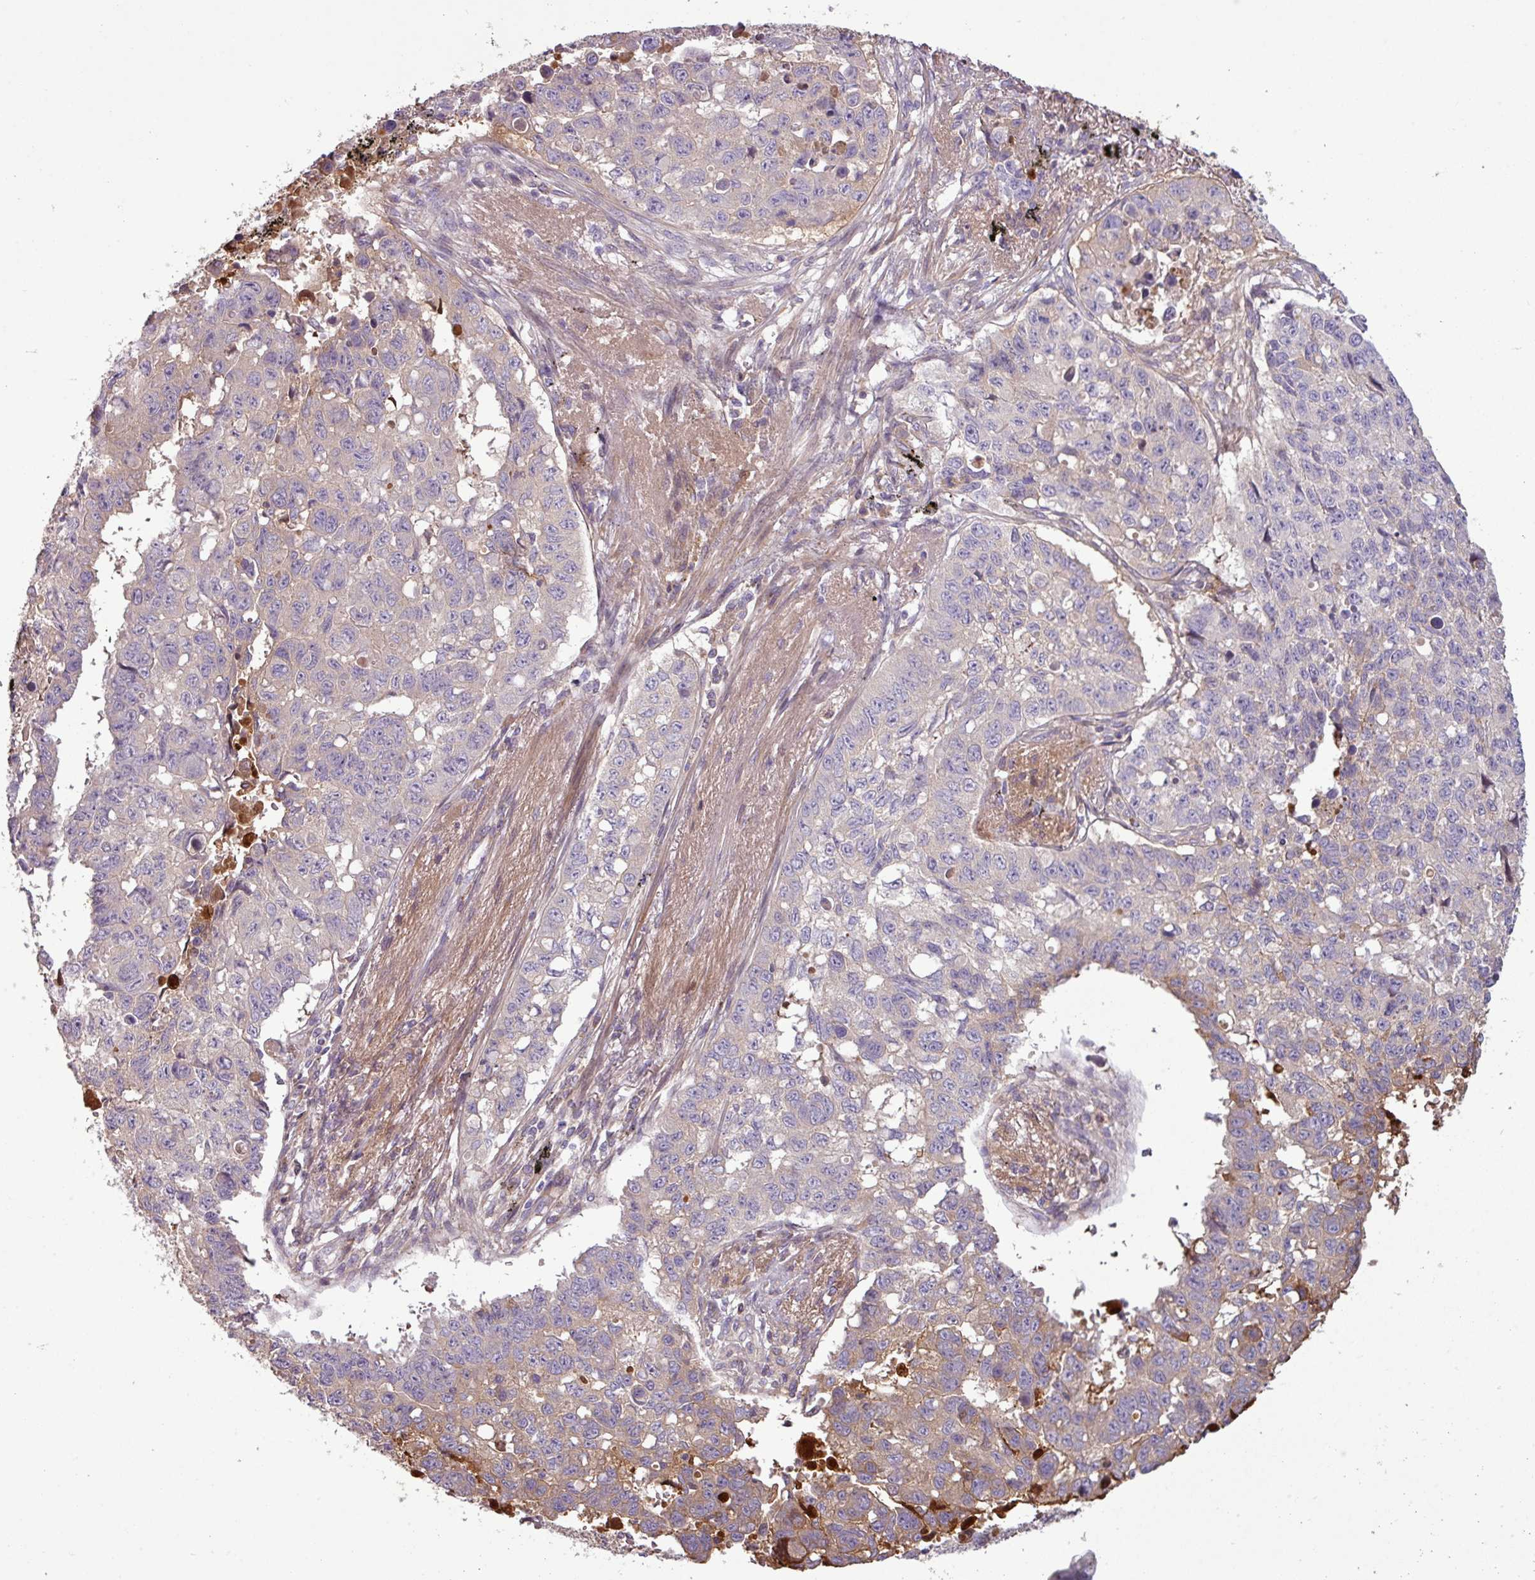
{"staining": {"intensity": "weak", "quantity": "<25%", "location": "cytoplasmic/membranous"}, "tissue": "lung cancer", "cell_type": "Tumor cells", "image_type": "cancer", "snomed": [{"axis": "morphology", "description": "Squamous cell carcinoma, NOS"}, {"axis": "topography", "description": "Lung"}], "caption": "Tumor cells show no significant protein positivity in lung squamous cell carcinoma. Nuclei are stained in blue.", "gene": "C4B", "patient": {"sex": "male", "age": 60}}